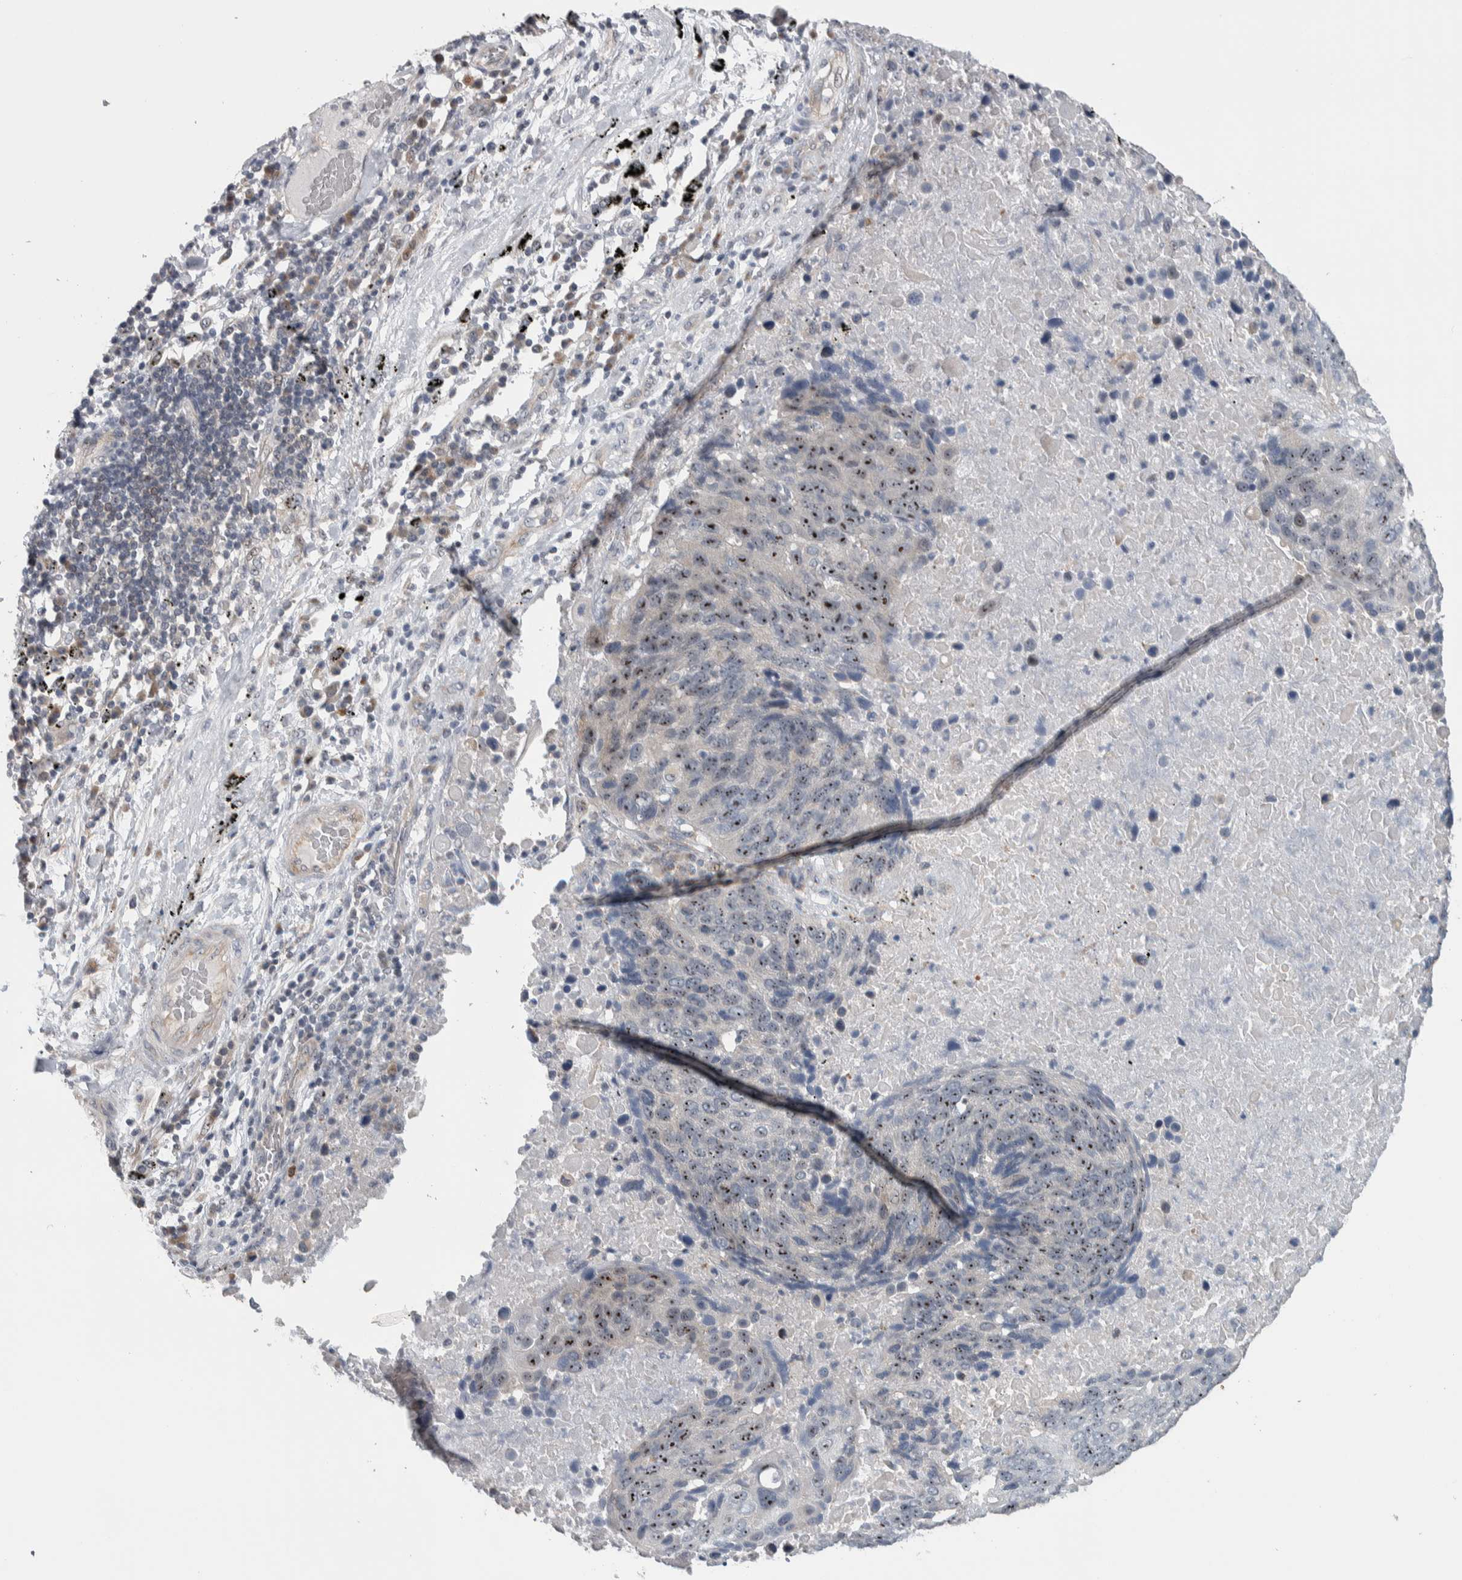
{"staining": {"intensity": "strong", "quantity": ">75%", "location": "nuclear"}, "tissue": "lung cancer", "cell_type": "Tumor cells", "image_type": "cancer", "snomed": [{"axis": "morphology", "description": "Squamous cell carcinoma, NOS"}, {"axis": "topography", "description": "Lung"}], "caption": "Protein staining displays strong nuclear expression in approximately >75% of tumor cells in squamous cell carcinoma (lung). The protein is stained brown, and the nuclei are stained in blue (DAB (3,3'-diaminobenzidine) IHC with brightfield microscopy, high magnification).", "gene": "PRRG4", "patient": {"sex": "male", "age": 66}}